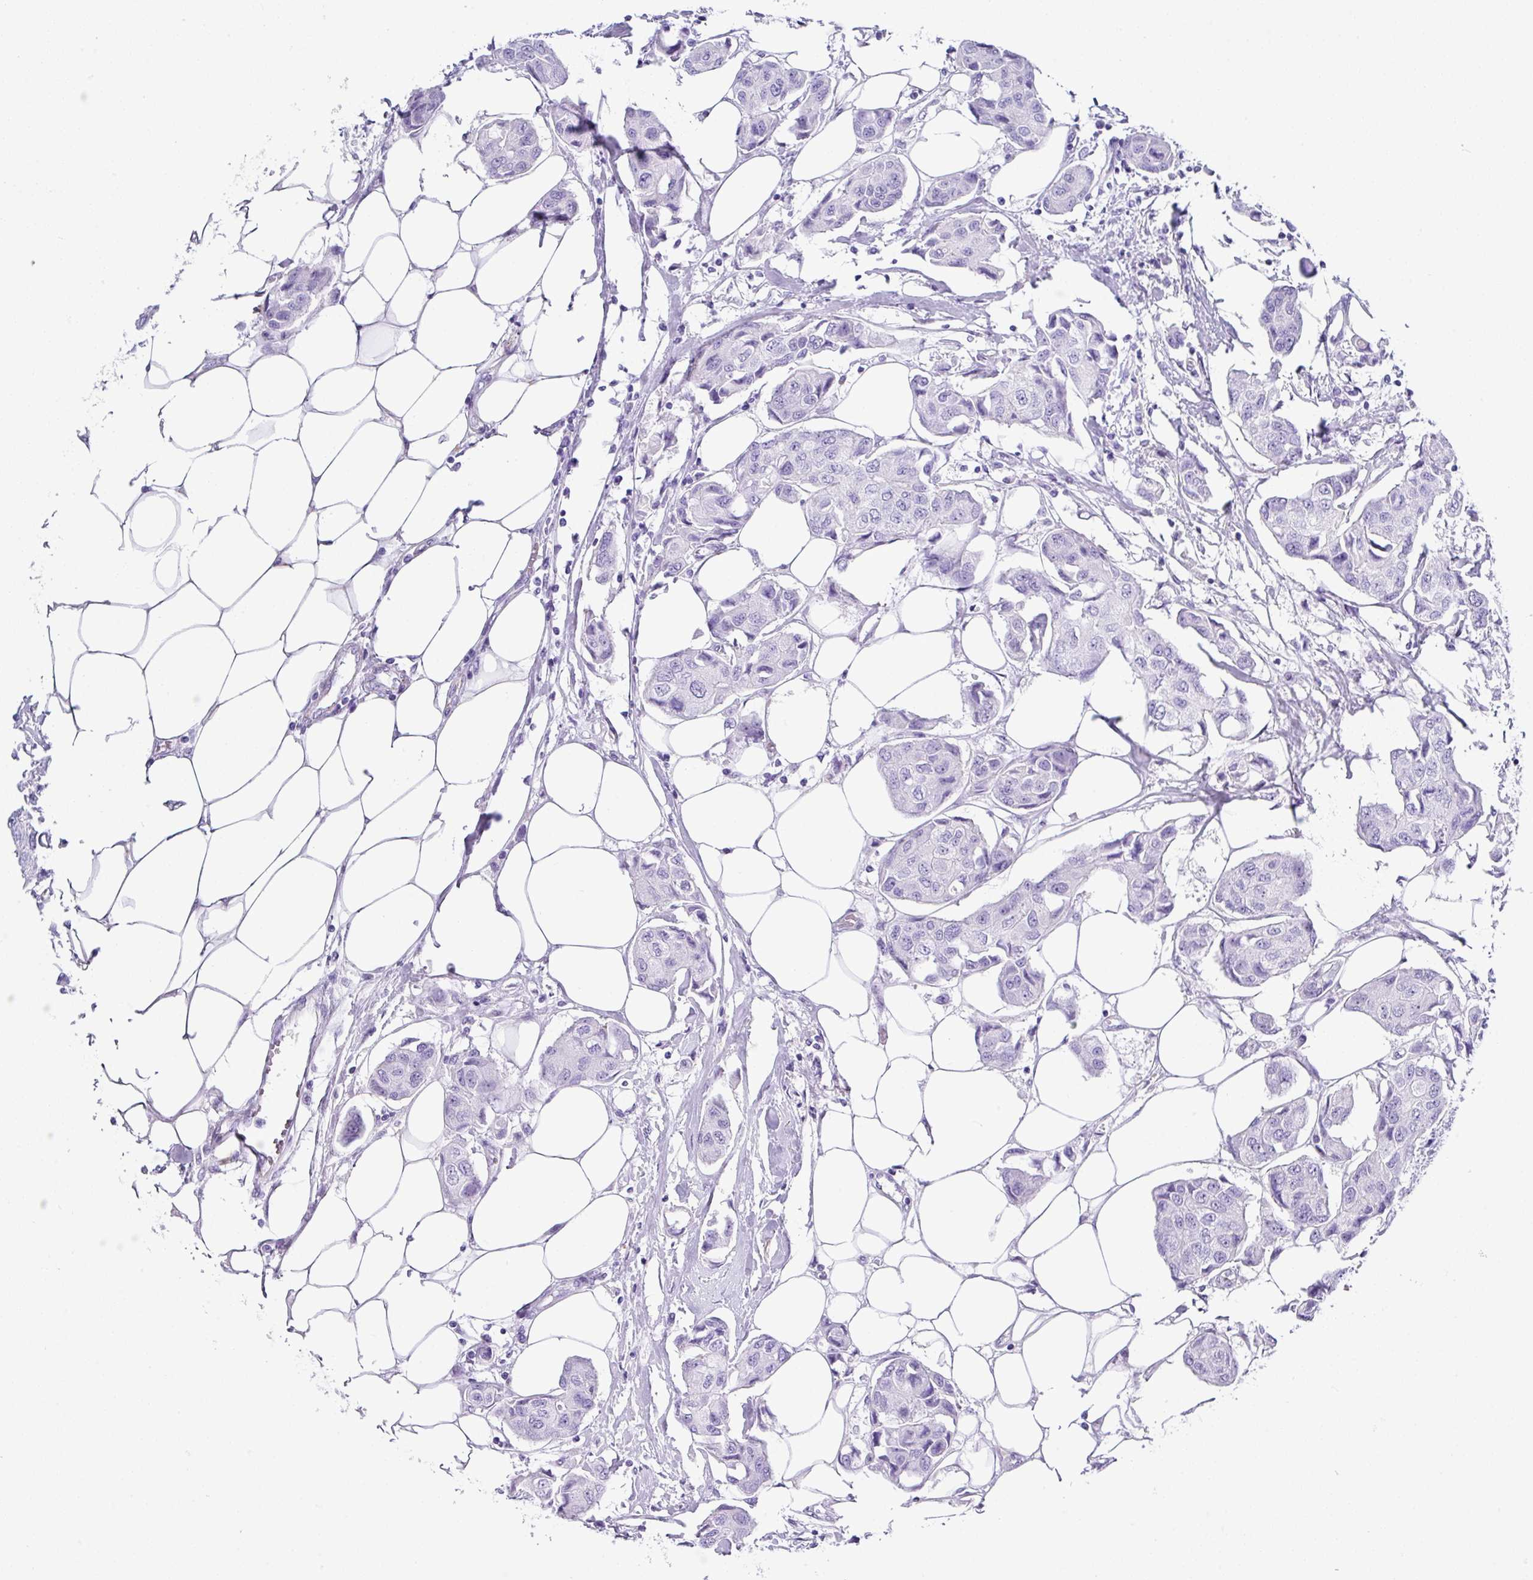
{"staining": {"intensity": "negative", "quantity": "none", "location": "none"}, "tissue": "breast cancer", "cell_type": "Tumor cells", "image_type": "cancer", "snomed": [{"axis": "morphology", "description": "Duct carcinoma"}, {"axis": "topography", "description": "Breast"}, {"axis": "topography", "description": "Lymph node"}], "caption": "This micrograph is of breast cancer stained with immunohistochemistry to label a protein in brown with the nuclei are counter-stained blue. There is no positivity in tumor cells.", "gene": "ZG16", "patient": {"sex": "female", "age": 80}}